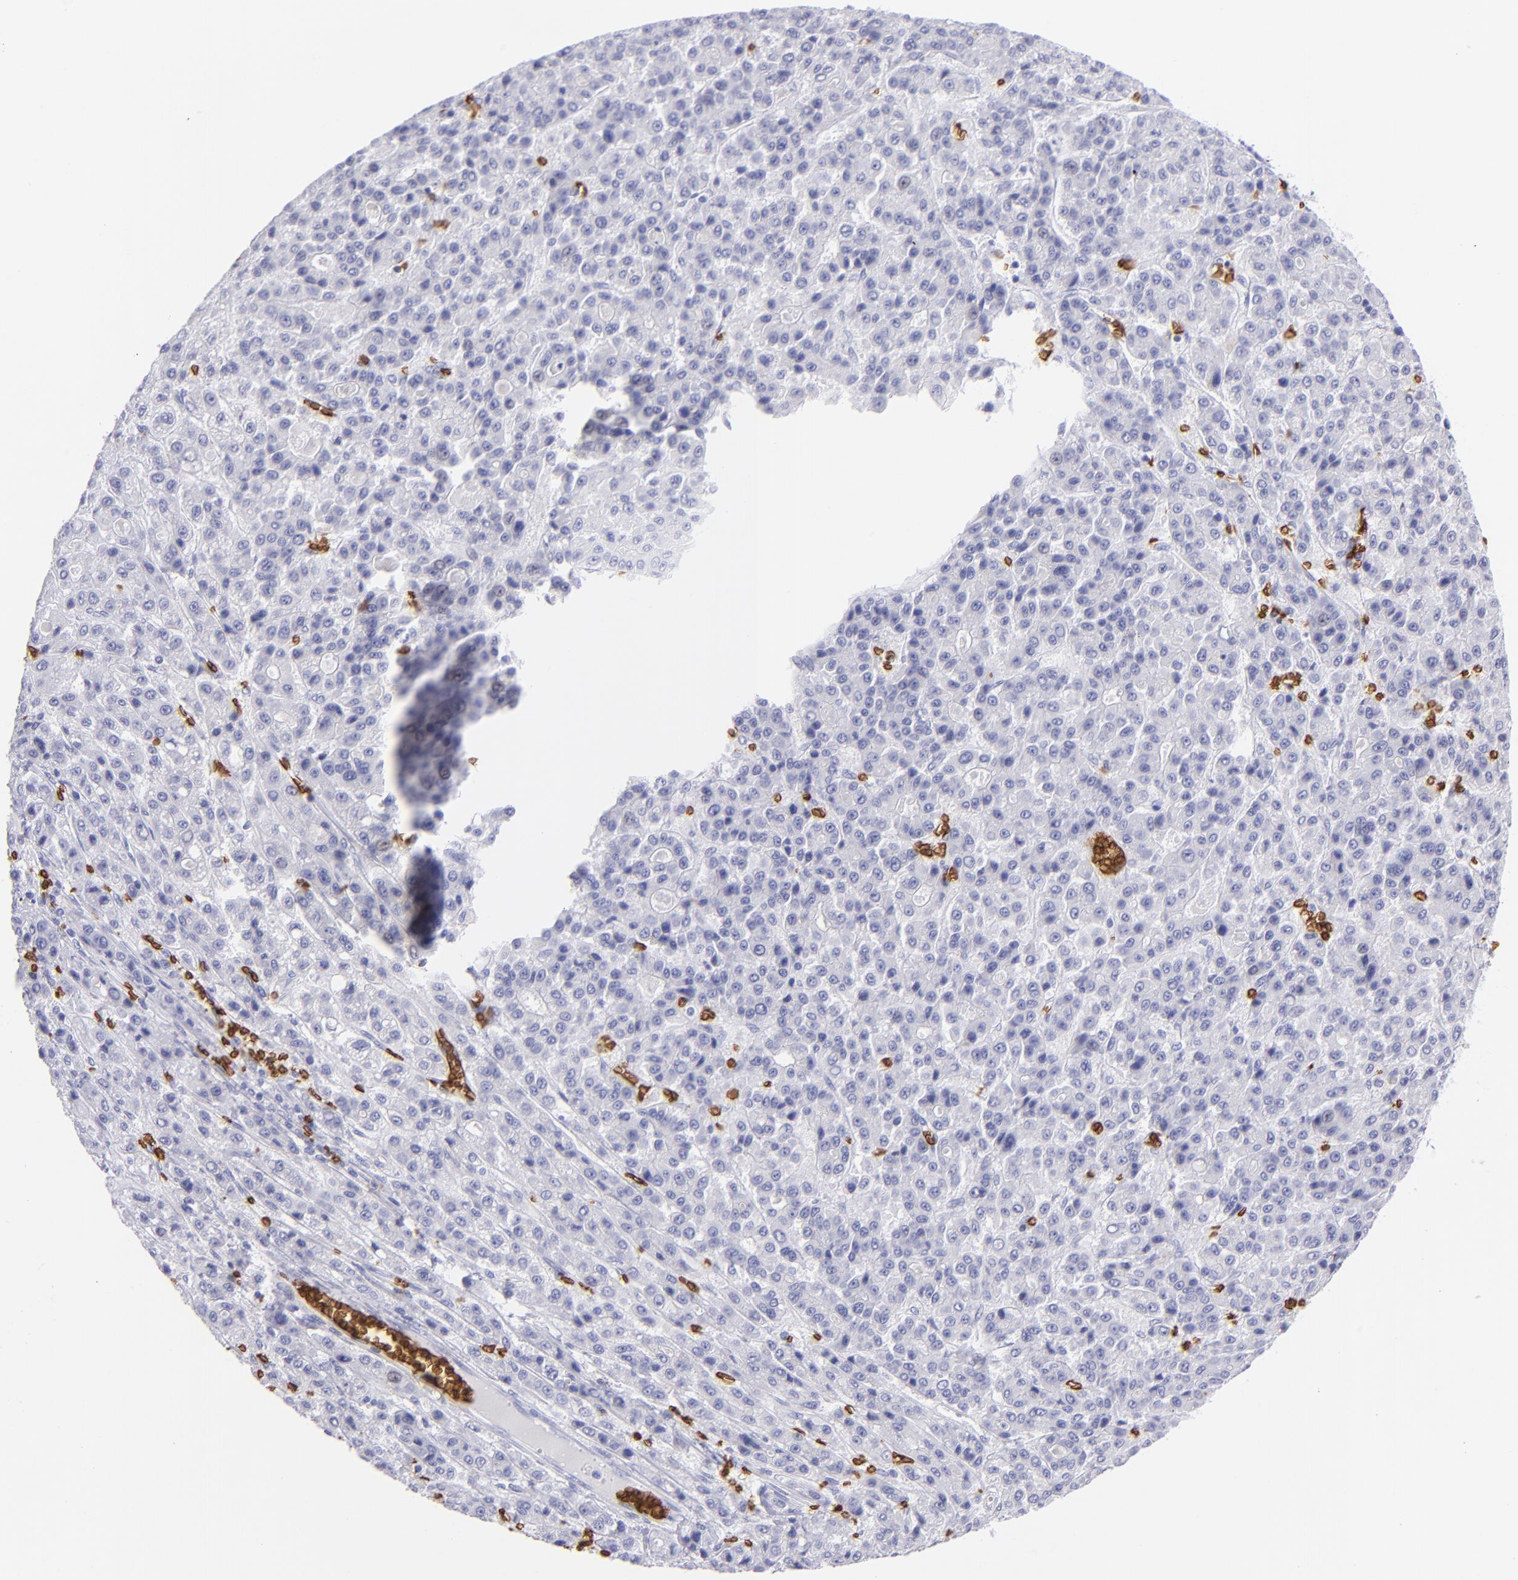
{"staining": {"intensity": "negative", "quantity": "none", "location": "none"}, "tissue": "liver cancer", "cell_type": "Tumor cells", "image_type": "cancer", "snomed": [{"axis": "morphology", "description": "Carcinoma, Hepatocellular, NOS"}, {"axis": "topography", "description": "Liver"}], "caption": "Immunohistochemistry of liver cancer (hepatocellular carcinoma) shows no expression in tumor cells. (DAB (3,3'-diaminobenzidine) immunohistochemistry, high magnification).", "gene": "GYPA", "patient": {"sex": "male", "age": 70}}